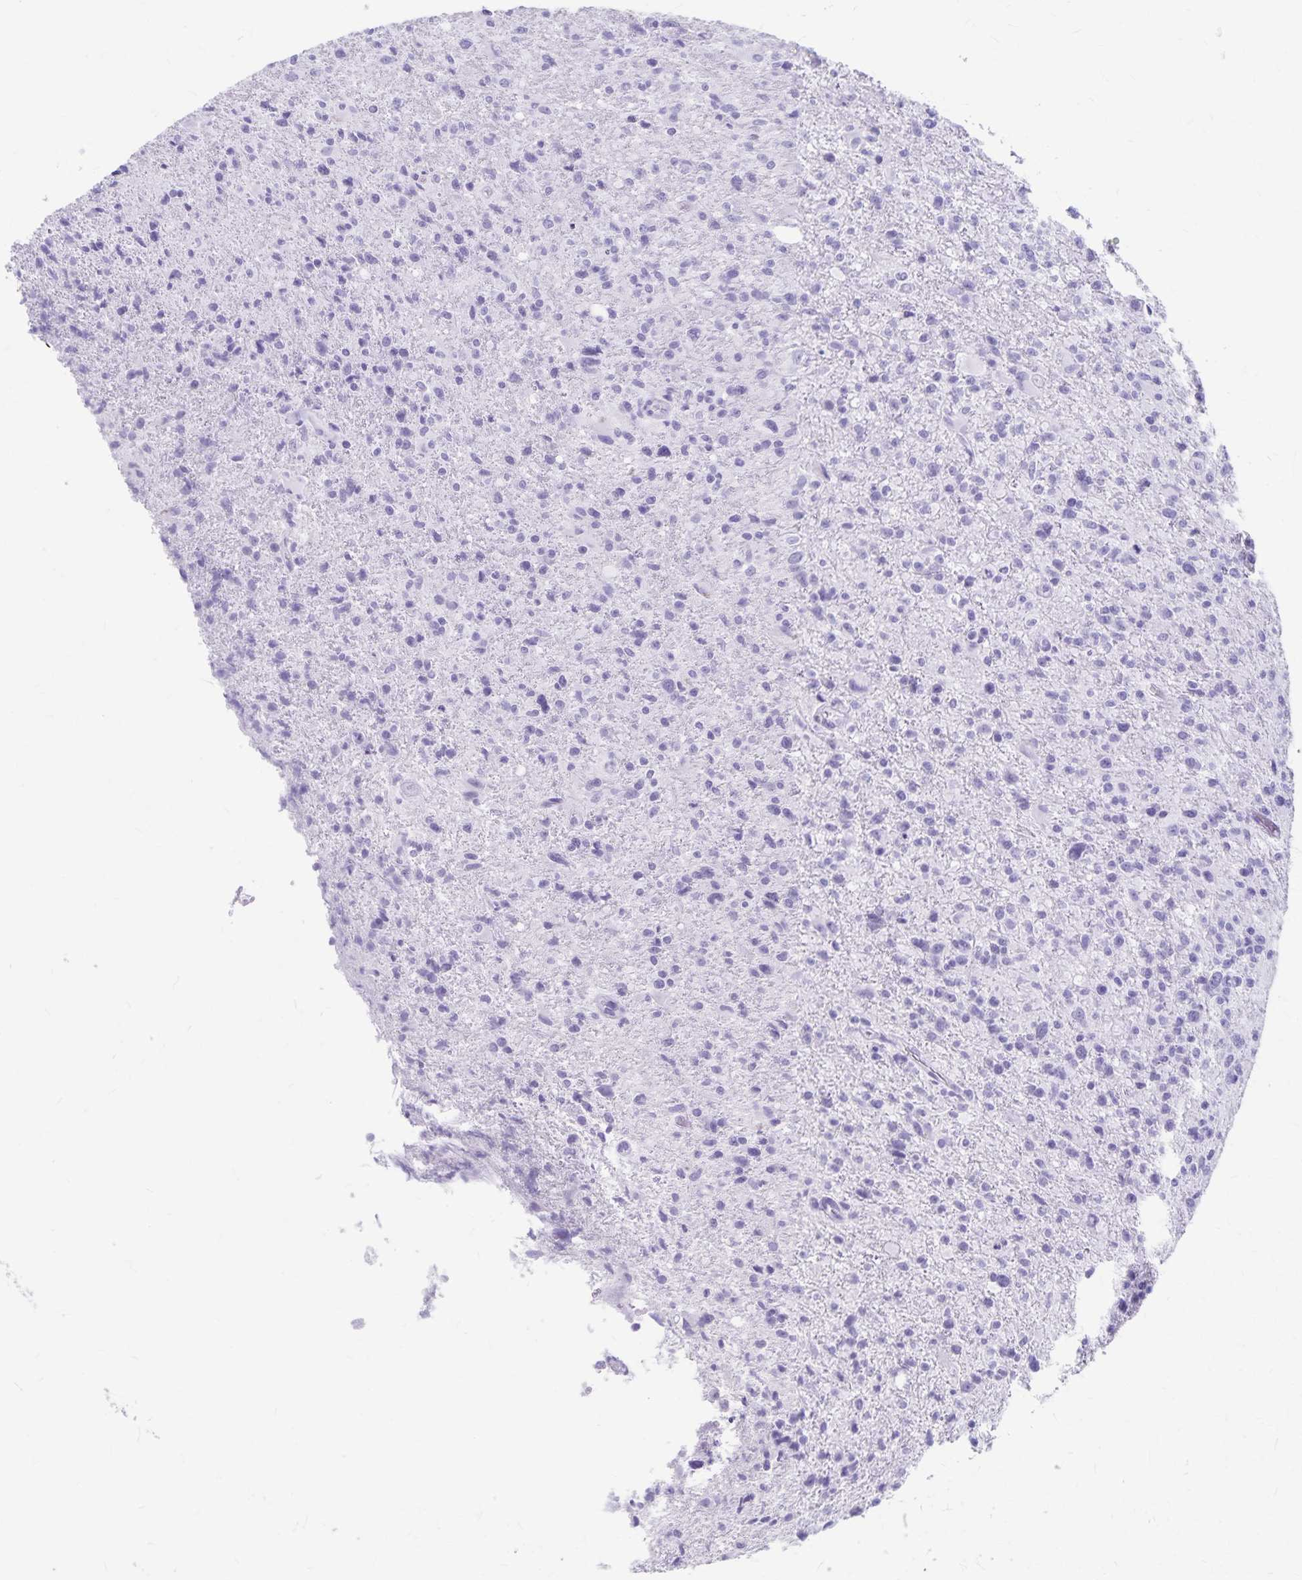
{"staining": {"intensity": "negative", "quantity": "none", "location": "none"}, "tissue": "glioma", "cell_type": "Tumor cells", "image_type": "cancer", "snomed": [{"axis": "morphology", "description": "Glioma, malignant, High grade"}, {"axis": "topography", "description": "Brain"}], "caption": "Glioma stained for a protein using immunohistochemistry (IHC) exhibits no staining tumor cells.", "gene": "GPBAR1", "patient": {"sex": "male", "age": 63}}